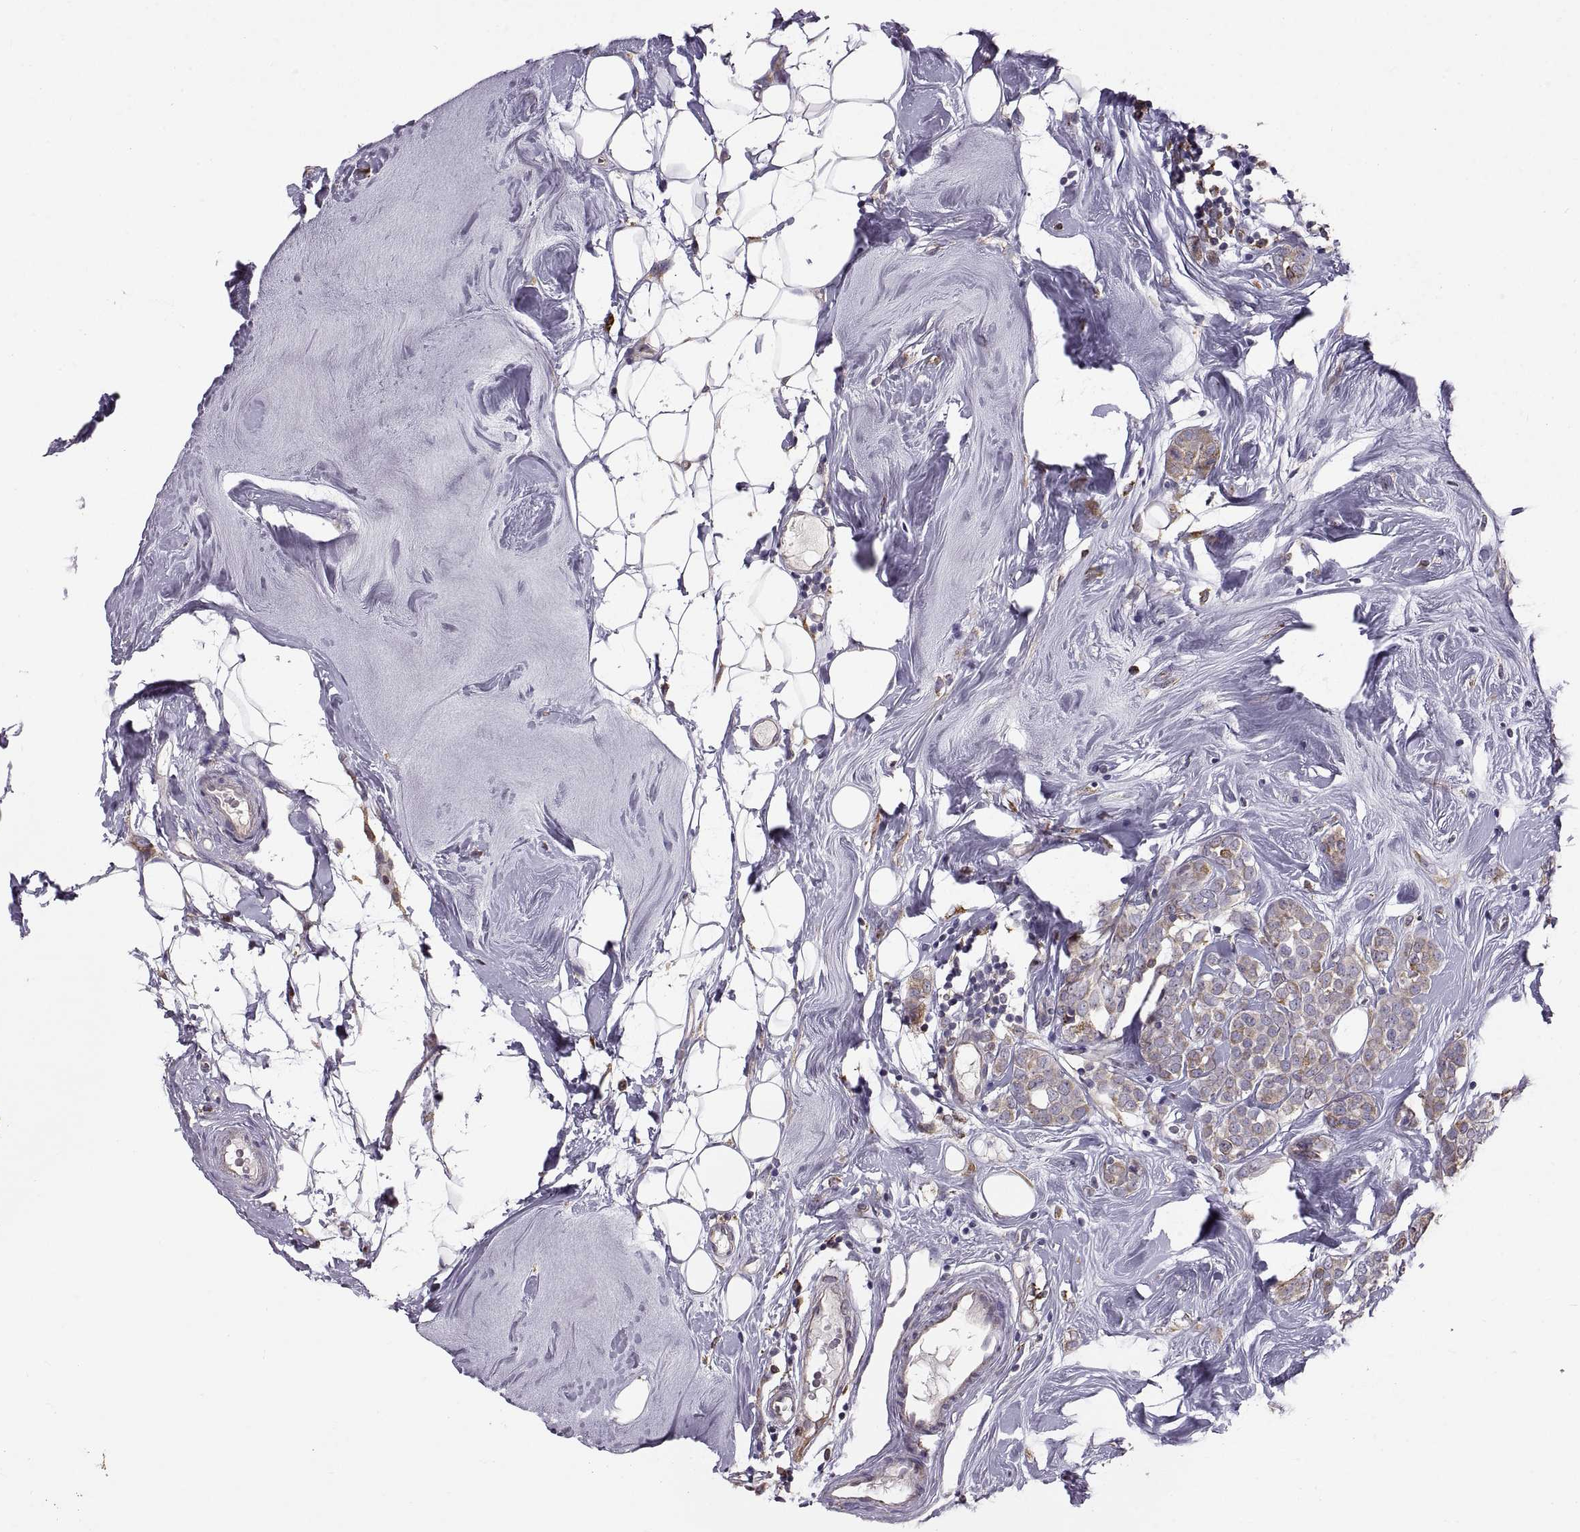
{"staining": {"intensity": "moderate", "quantity": "<25%", "location": "cytoplasmic/membranous"}, "tissue": "breast cancer", "cell_type": "Tumor cells", "image_type": "cancer", "snomed": [{"axis": "morphology", "description": "Lobular carcinoma"}, {"axis": "topography", "description": "Breast"}], "caption": "This photomicrograph exhibits breast cancer stained with immunohistochemistry (IHC) to label a protein in brown. The cytoplasmic/membranous of tumor cells show moderate positivity for the protein. Nuclei are counter-stained blue.", "gene": "PLEKHB2", "patient": {"sex": "female", "age": 49}}